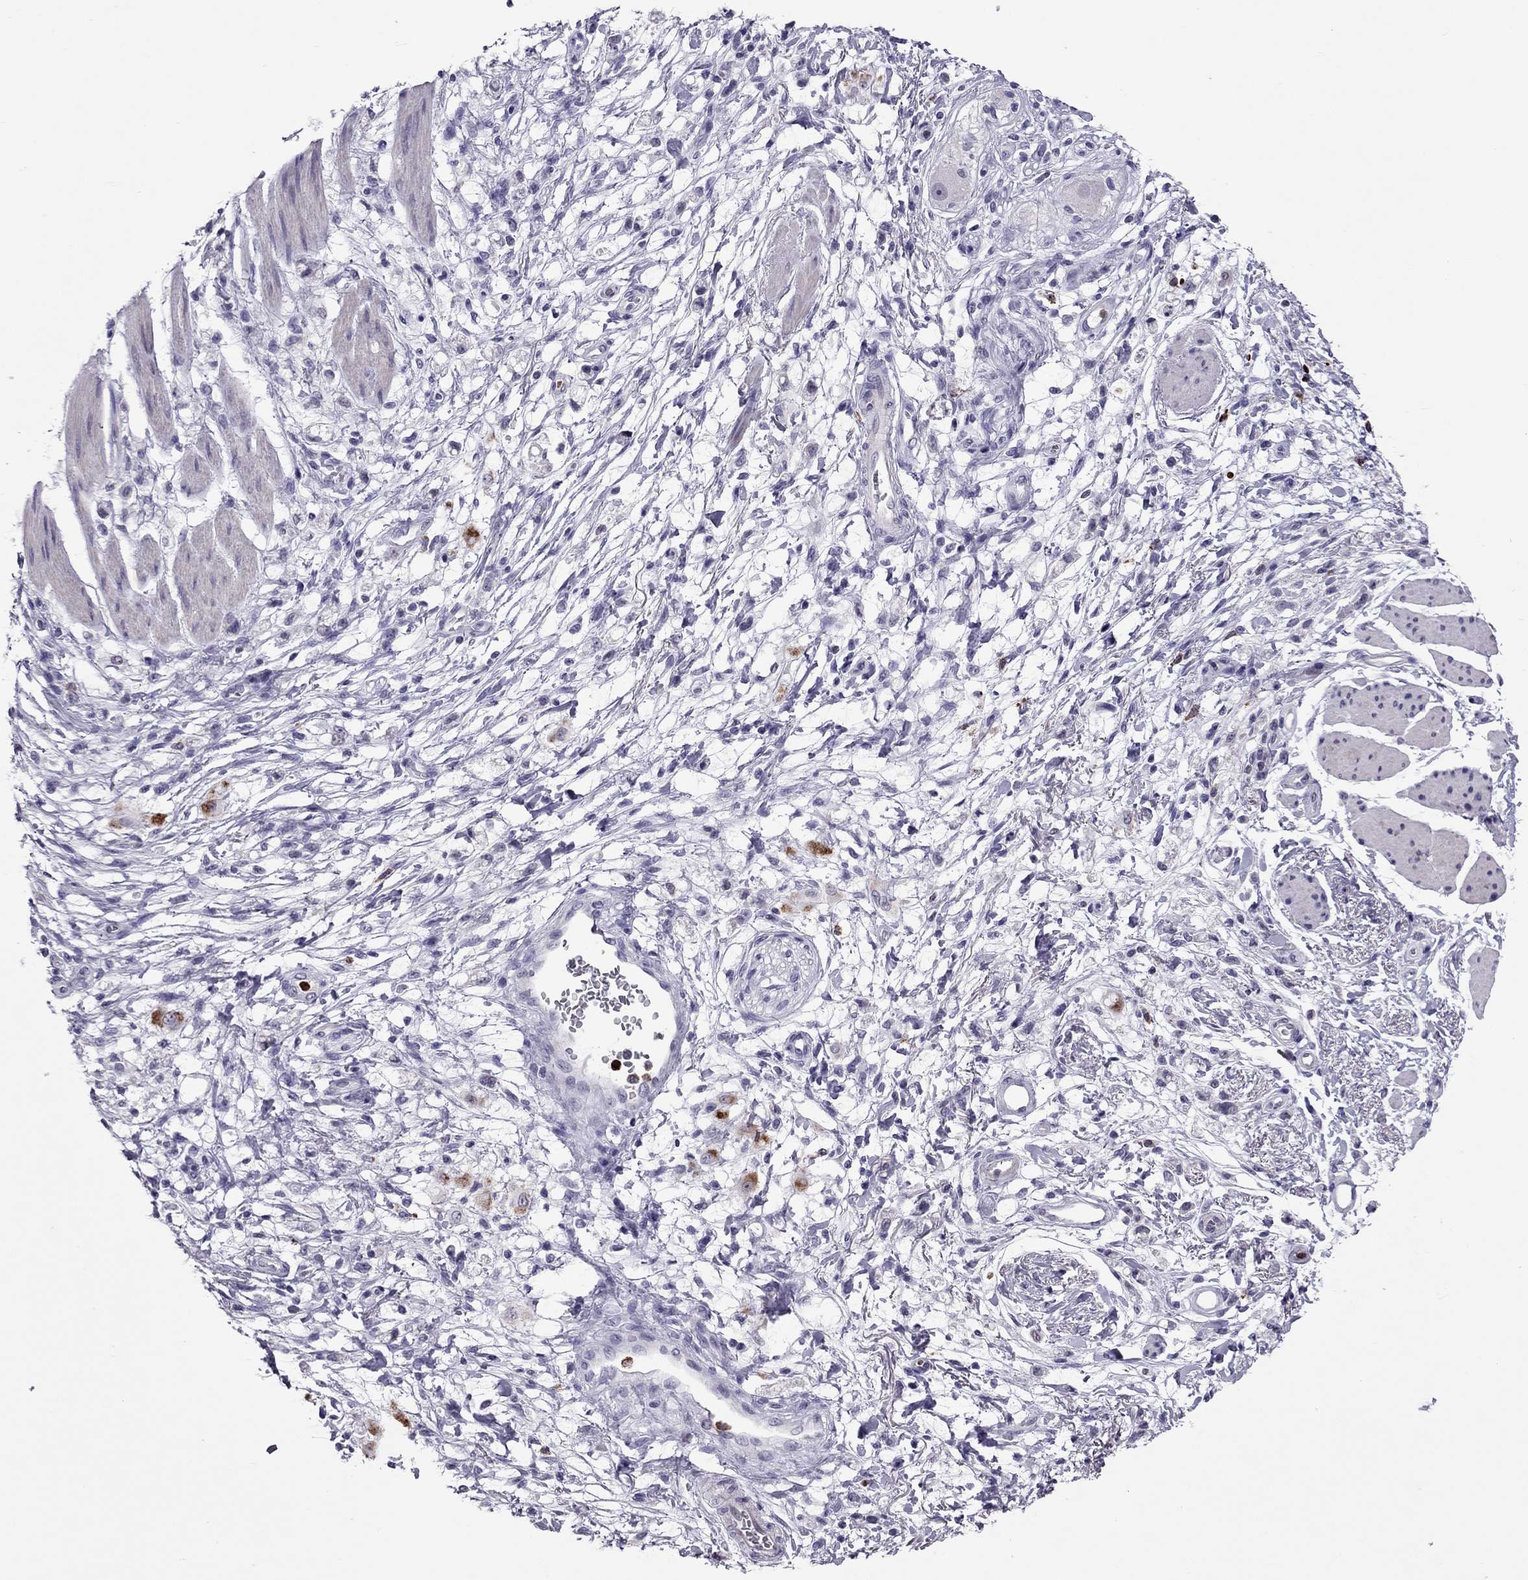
{"staining": {"intensity": "moderate", "quantity": "<25%", "location": "cytoplasmic/membranous"}, "tissue": "stomach cancer", "cell_type": "Tumor cells", "image_type": "cancer", "snomed": [{"axis": "morphology", "description": "Adenocarcinoma, NOS"}, {"axis": "topography", "description": "Stomach"}], "caption": "Brown immunohistochemical staining in stomach cancer (adenocarcinoma) exhibits moderate cytoplasmic/membranous positivity in approximately <25% of tumor cells.", "gene": "CCL27", "patient": {"sex": "female", "age": 60}}